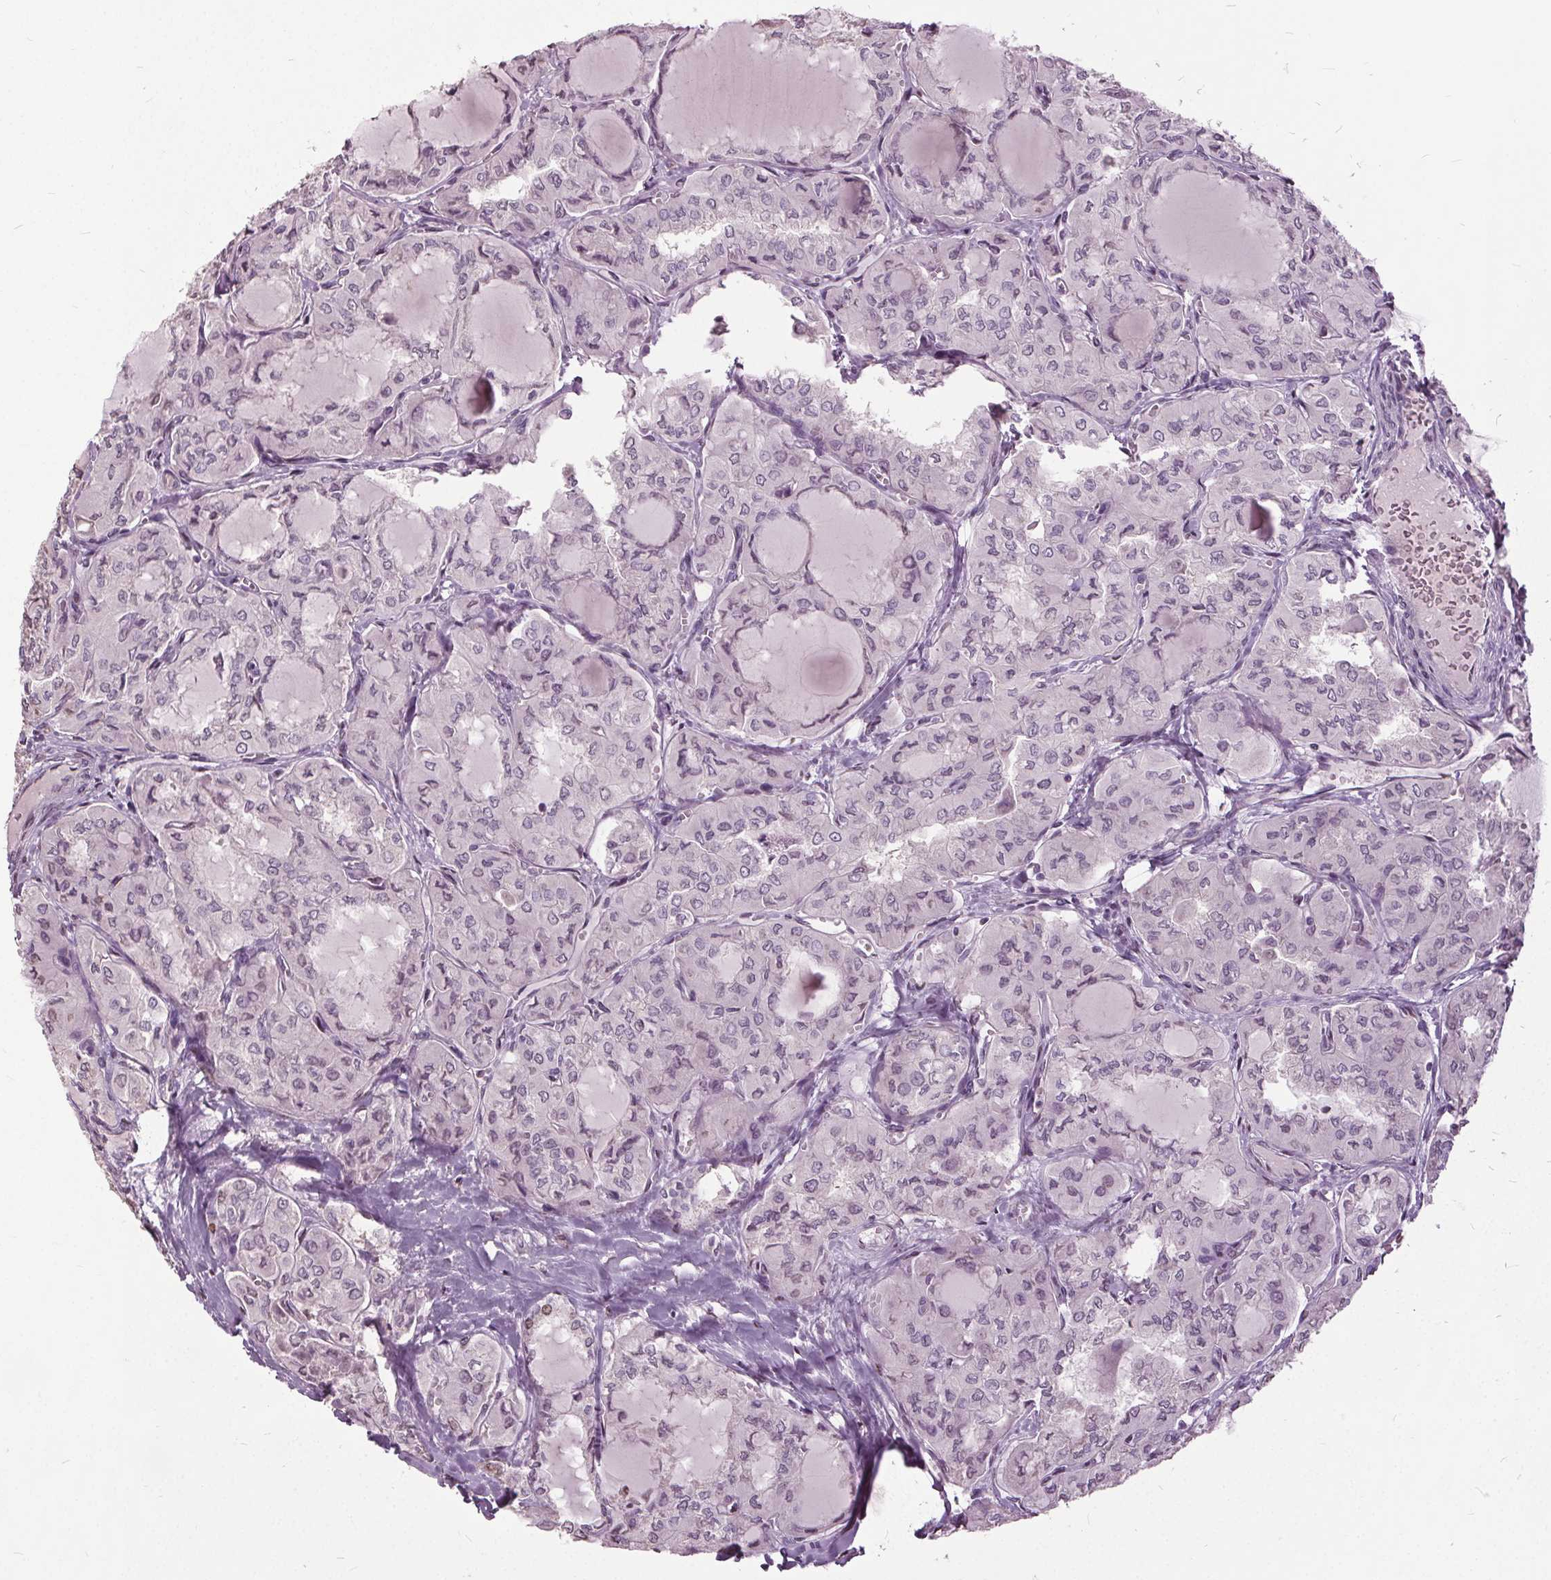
{"staining": {"intensity": "negative", "quantity": "none", "location": "none"}, "tissue": "thyroid cancer", "cell_type": "Tumor cells", "image_type": "cancer", "snomed": [{"axis": "morphology", "description": "Papillary adenocarcinoma, NOS"}, {"axis": "topography", "description": "Thyroid gland"}], "caption": "DAB (3,3'-diaminobenzidine) immunohistochemical staining of thyroid cancer (papillary adenocarcinoma) exhibits no significant expression in tumor cells.", "gene": "CXCL16", "patient": {"sex": "male", "age": 20}}